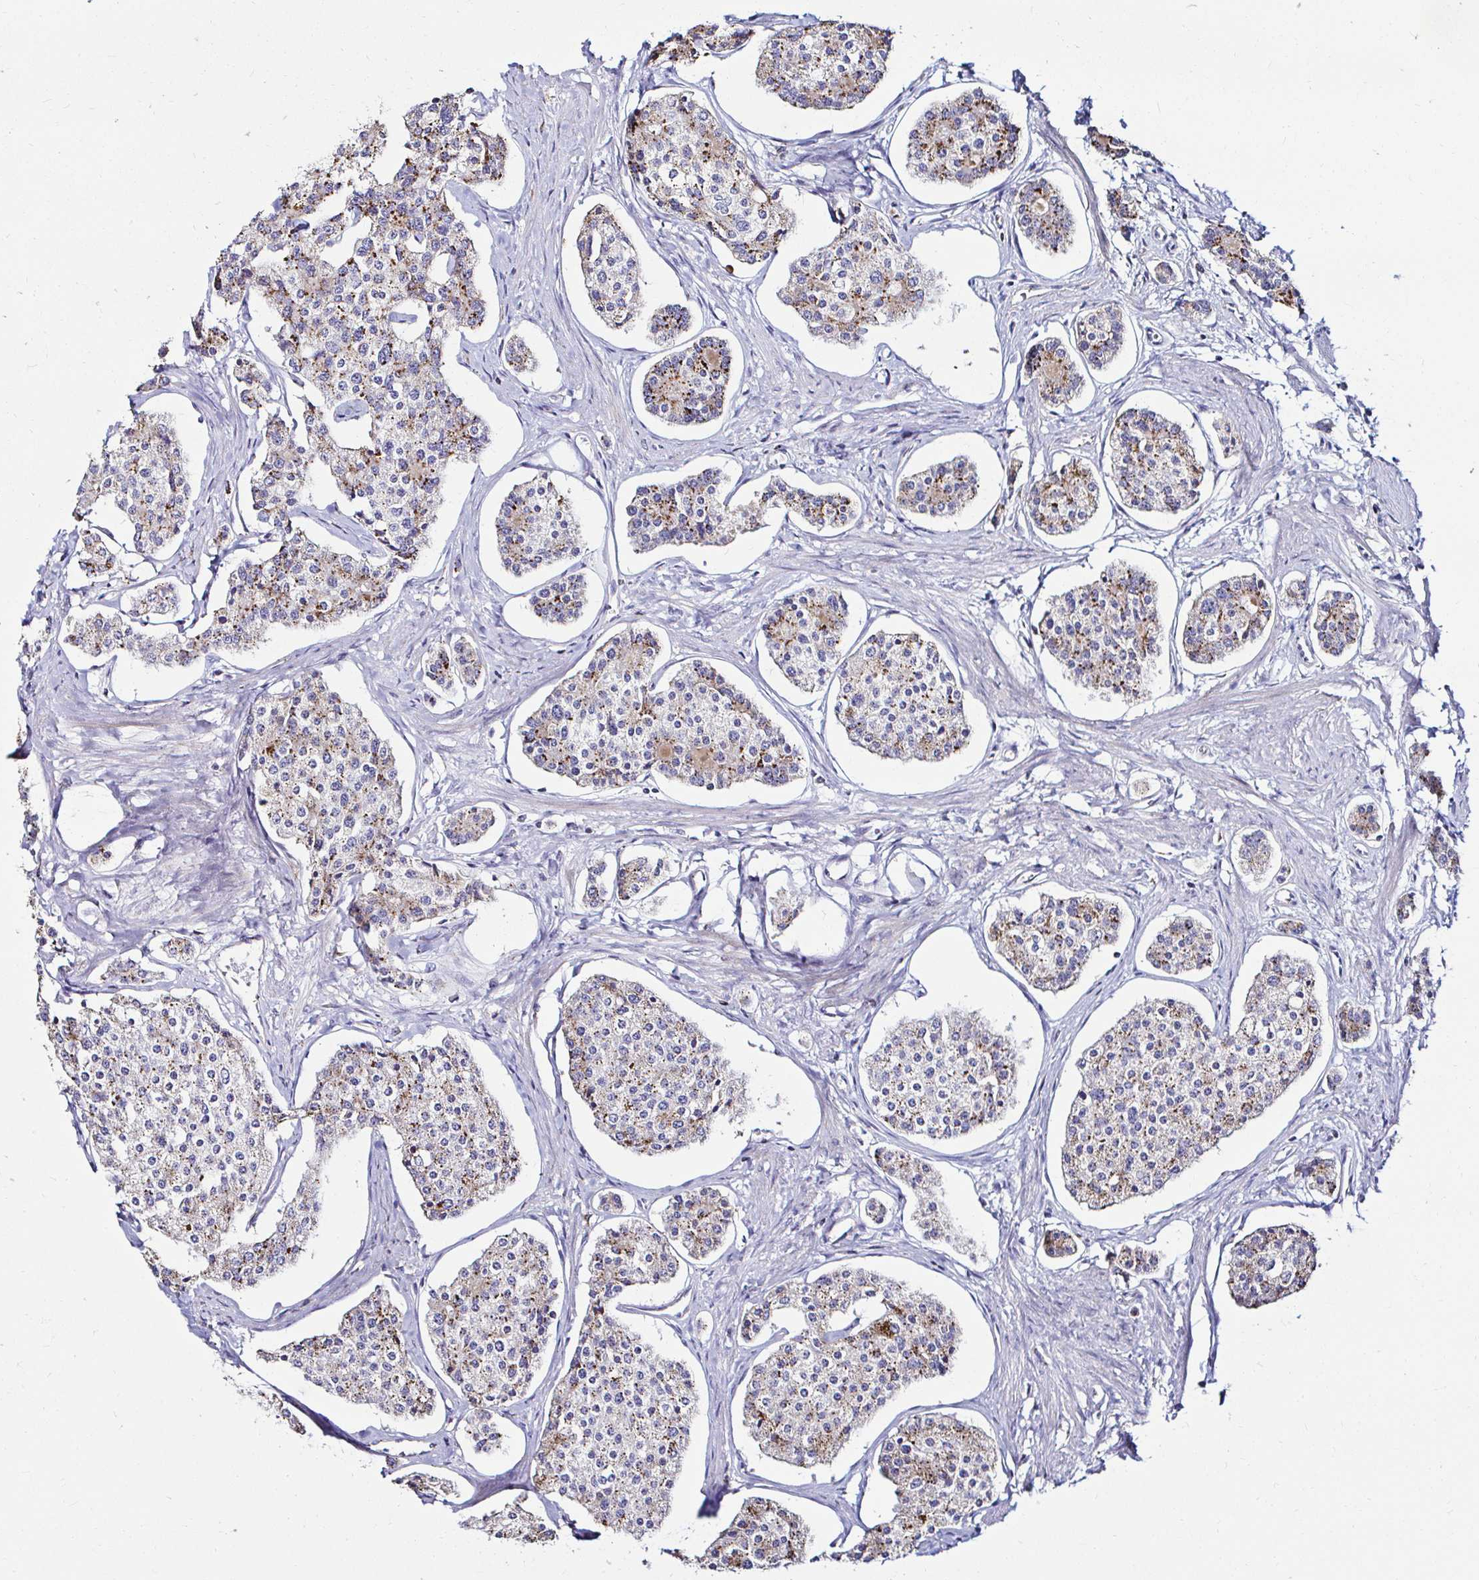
{"staining": {"intensity": "moderate", "quantity": "25%-75%", "location": "cytoplasmic/membranous"}, "tissue": "carcinoid", "cell_type": "Tumor cells", "image_type": "cancer", "snomed": [{"axis": "morphology", "description": "Carcinoid, malignant, NOS"}, {"axis": "topography", "description": "Small intestine"}], "caption": "Immunohistochemical staining of human carcinoid exhibits medium levels of moderate cytoplasmic/membranous protein expression in approximately 25%-75% of tumor cells. (DAB = brown stain, brightfield microscopy at high magnification).", "gene": "GALNS", "patient": {"sex": "female", "age": 65}}